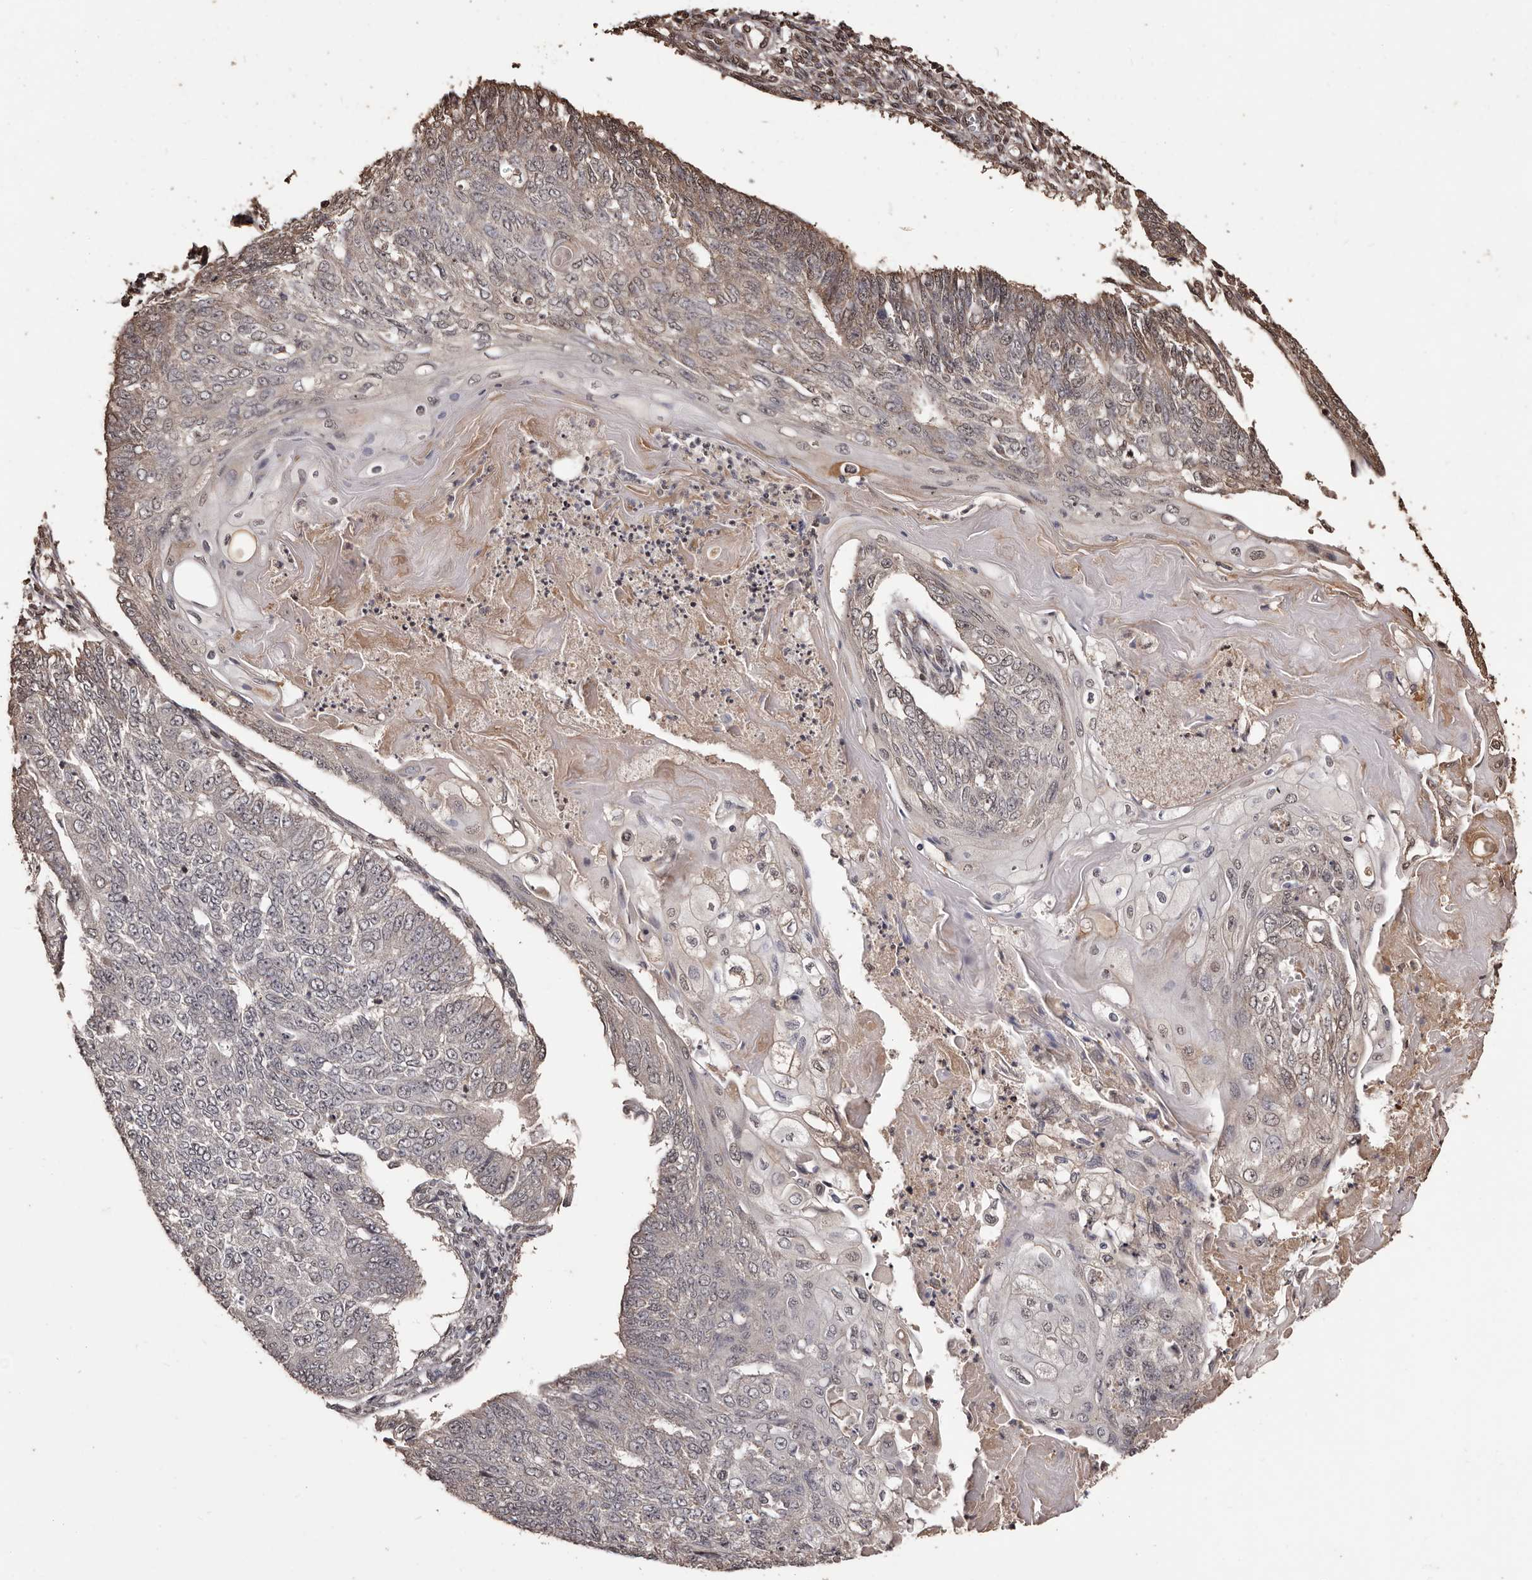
{"staining": {"intensity": "weak", "quantity": "<25%", "location": "cytoplasmic/membranous"}, "tissue": "endometrial cancer", "cell_type": "Tumor cells", "image_type": "cancer", "snomed": [{"axis": "morphology", "description": "Adenocarcinoma, NOS"}, {"axis": "topography", "description": "Endometrium"}], "caption": "IHC of human endometrial adenocarcinoma shows no positivity in tumor cells. (IHC, brightfield microscopy, high magnification).", "gene": "NAV1", "patient": {"sex": "female", "age": 32}}